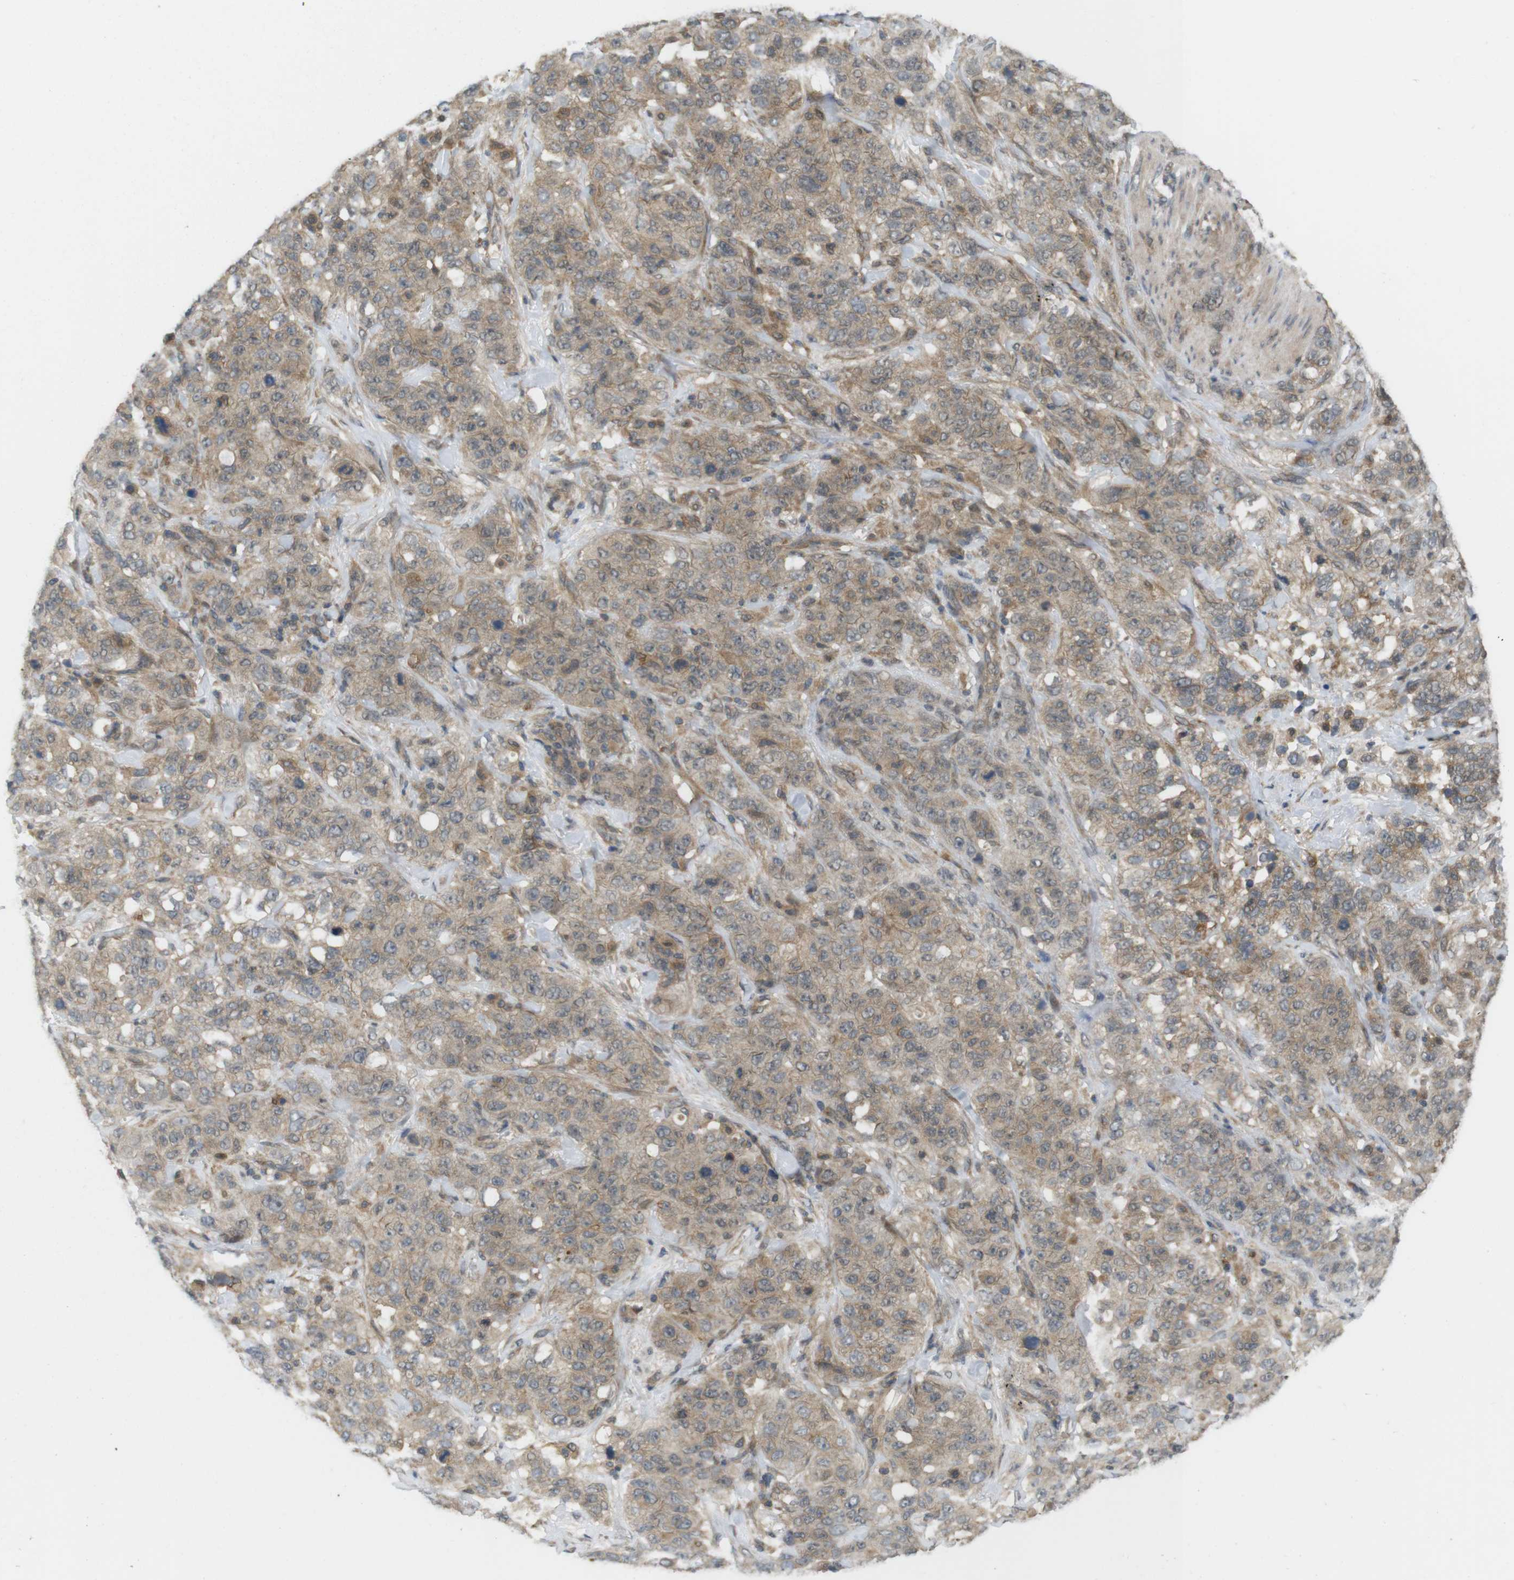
{"staining": {"intensity": "moderate", "quantity": ">75%", "location": "cytoplasmic/membranous"}, "tissue": "stomach cancer", "cell_type": "Tumor cells", "image_type": "cancer", "snomed": [{"axis": "morphology", "description": "Adenocarcinoma, NOS"}, {"axis": "topography", "description": "Stomach"}], "caption": "Tumor cells reveal medium levels of moderate cytoplasmic/membranous positivity in about >75% of cells in human stomach cancer (adenocarcinoma).", "gene": "RNF130", "patient": {"sex": "male", "age": 48}}